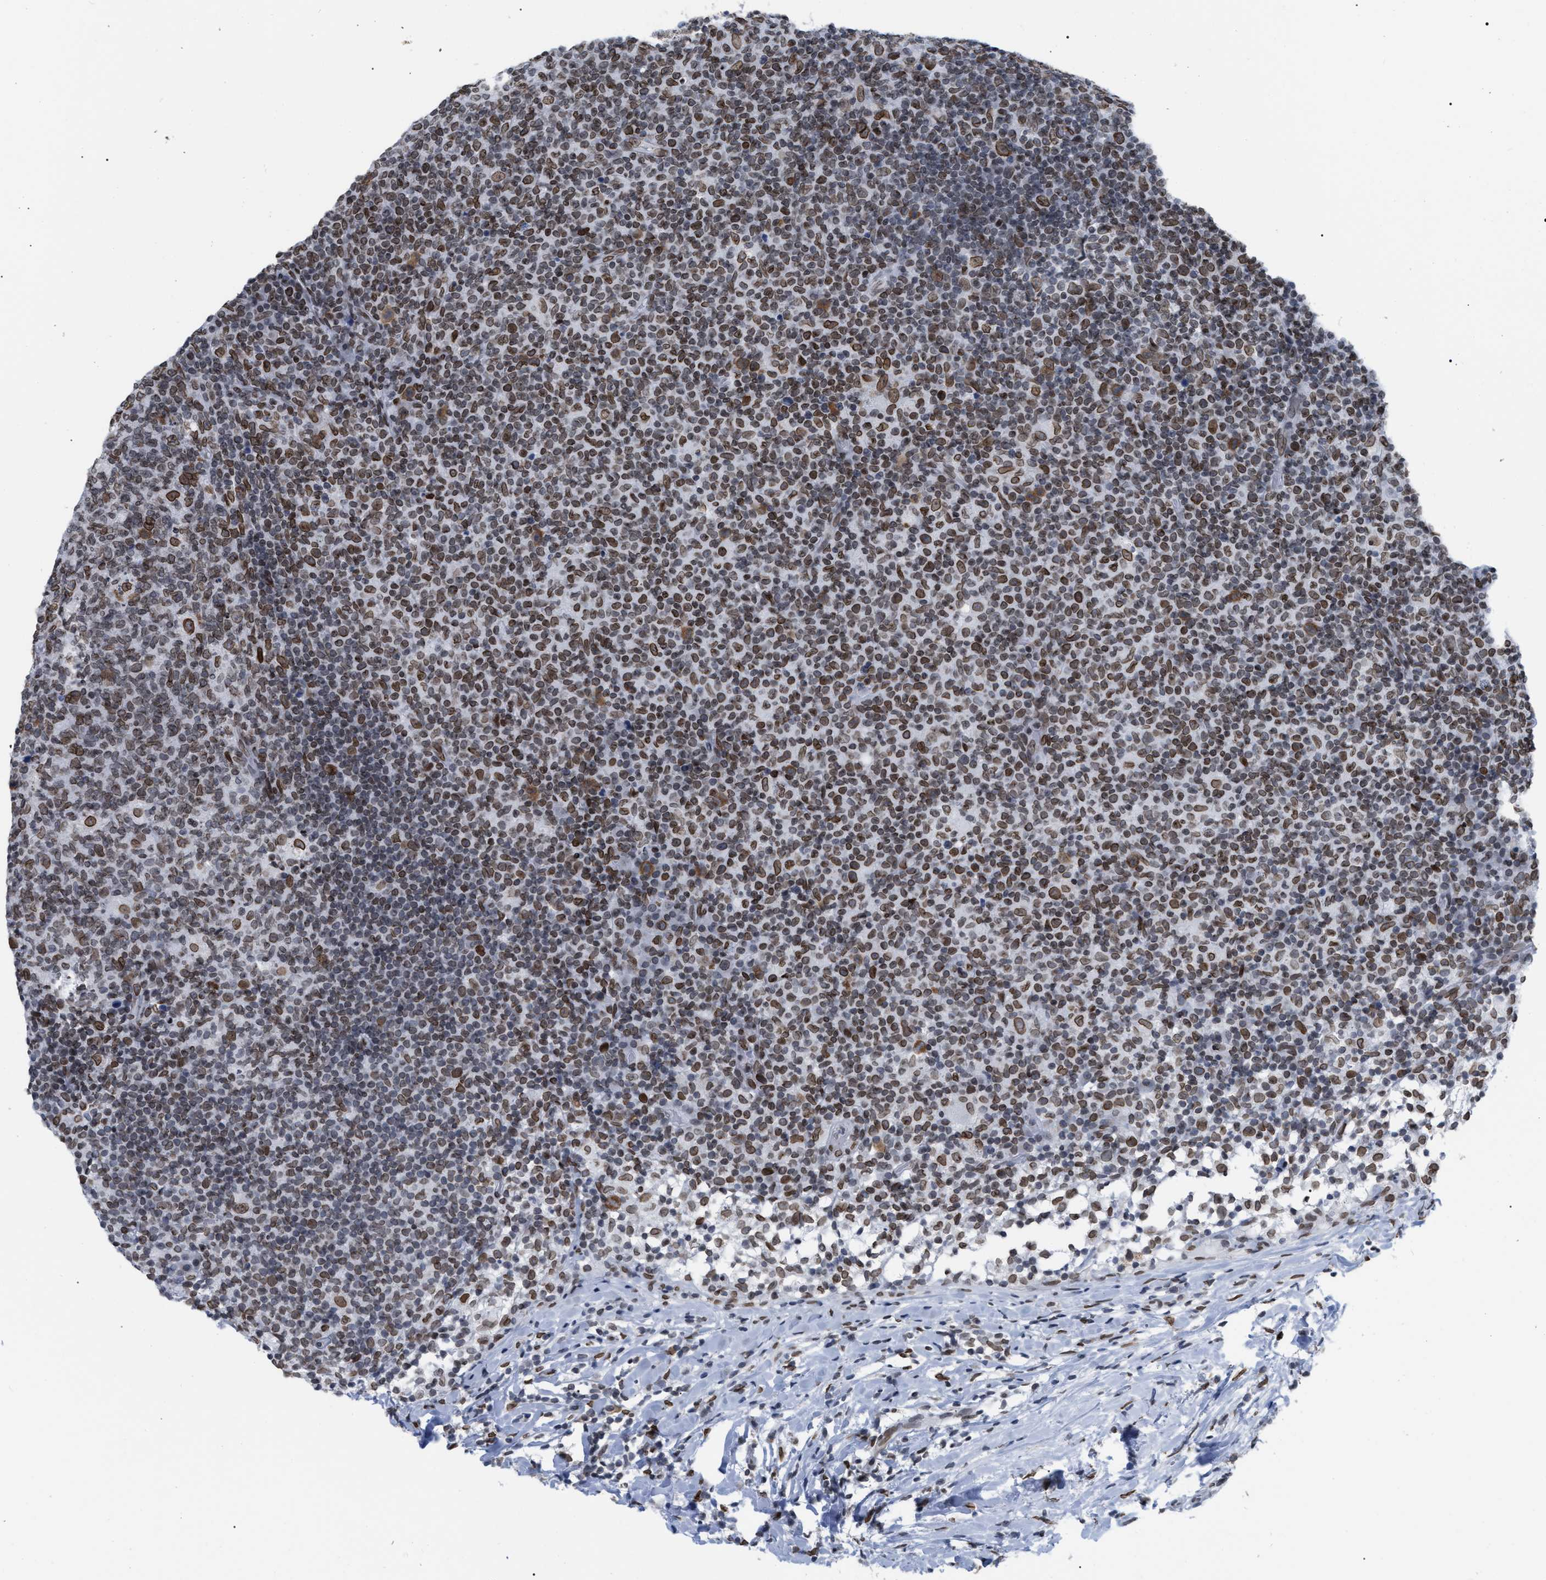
{"staining": {"intensity": "moderate", "quantity": ">75%", "location": "nuclear"}, "tissue": "lymph node", "cell_type": "Germinal center cells", "image_type": "normal", "snomed": [{"axis": "morphology", "description": "Normal tissue, NOS"}, {"axis": "morphology", "description": "Inflammation, NOS"}, {"axis": "topography", "description": "Lymph node"}], "caption": "The immunohistochemical stain highlights moderate nuclear staining in germinal center cells of normal lymph node.", "gene": "TPR", "patient": {"sex": "male", "age": 55}}